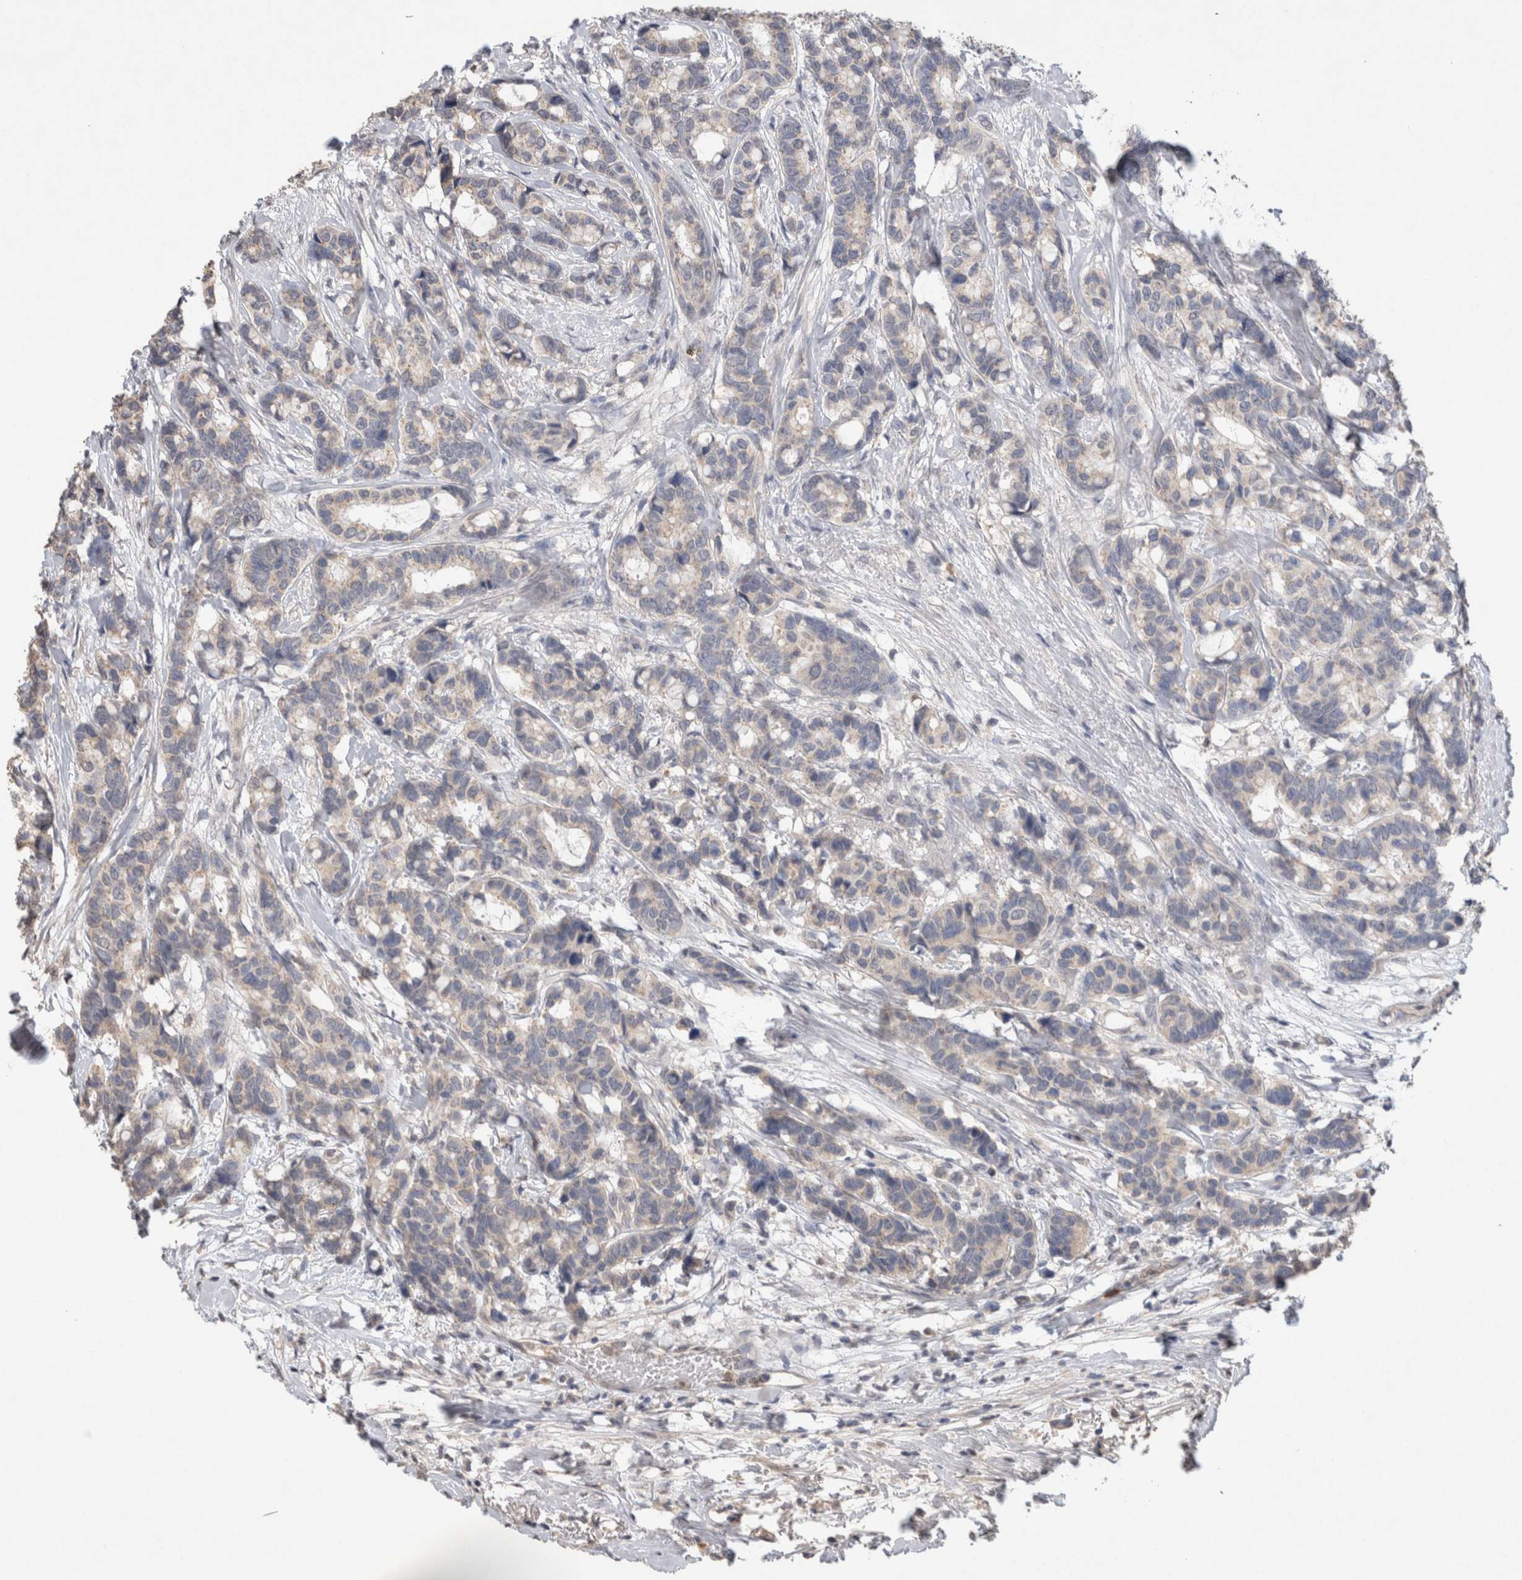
{"staining": {"intensity": "negative", "quantity": "none", "location": "none"}, "tissue": "breast cancer", "cell_type": "Tumor cells", "image_type": "cancer", "snomed": [{"axis": "morphology", "description": "Duct carcinoma"}, {"axis": "topography", "description": "Breast"}], "caption": "High magnification brightfield microscopy of breast cancer (infiltrating ductal carcinoma) stained with DAB (3,3'-diaminobenzidine) (brown) and counterstained with hematoxylin (blue): tumor cells show no significant expression. (Stains: DAB immunohistochemistry with hematoxylin counter stain, Microscopy: brightfield microscopy at high magnification).", "gene": "FABP7", "patient": {"sex": "female", "age": 87}}